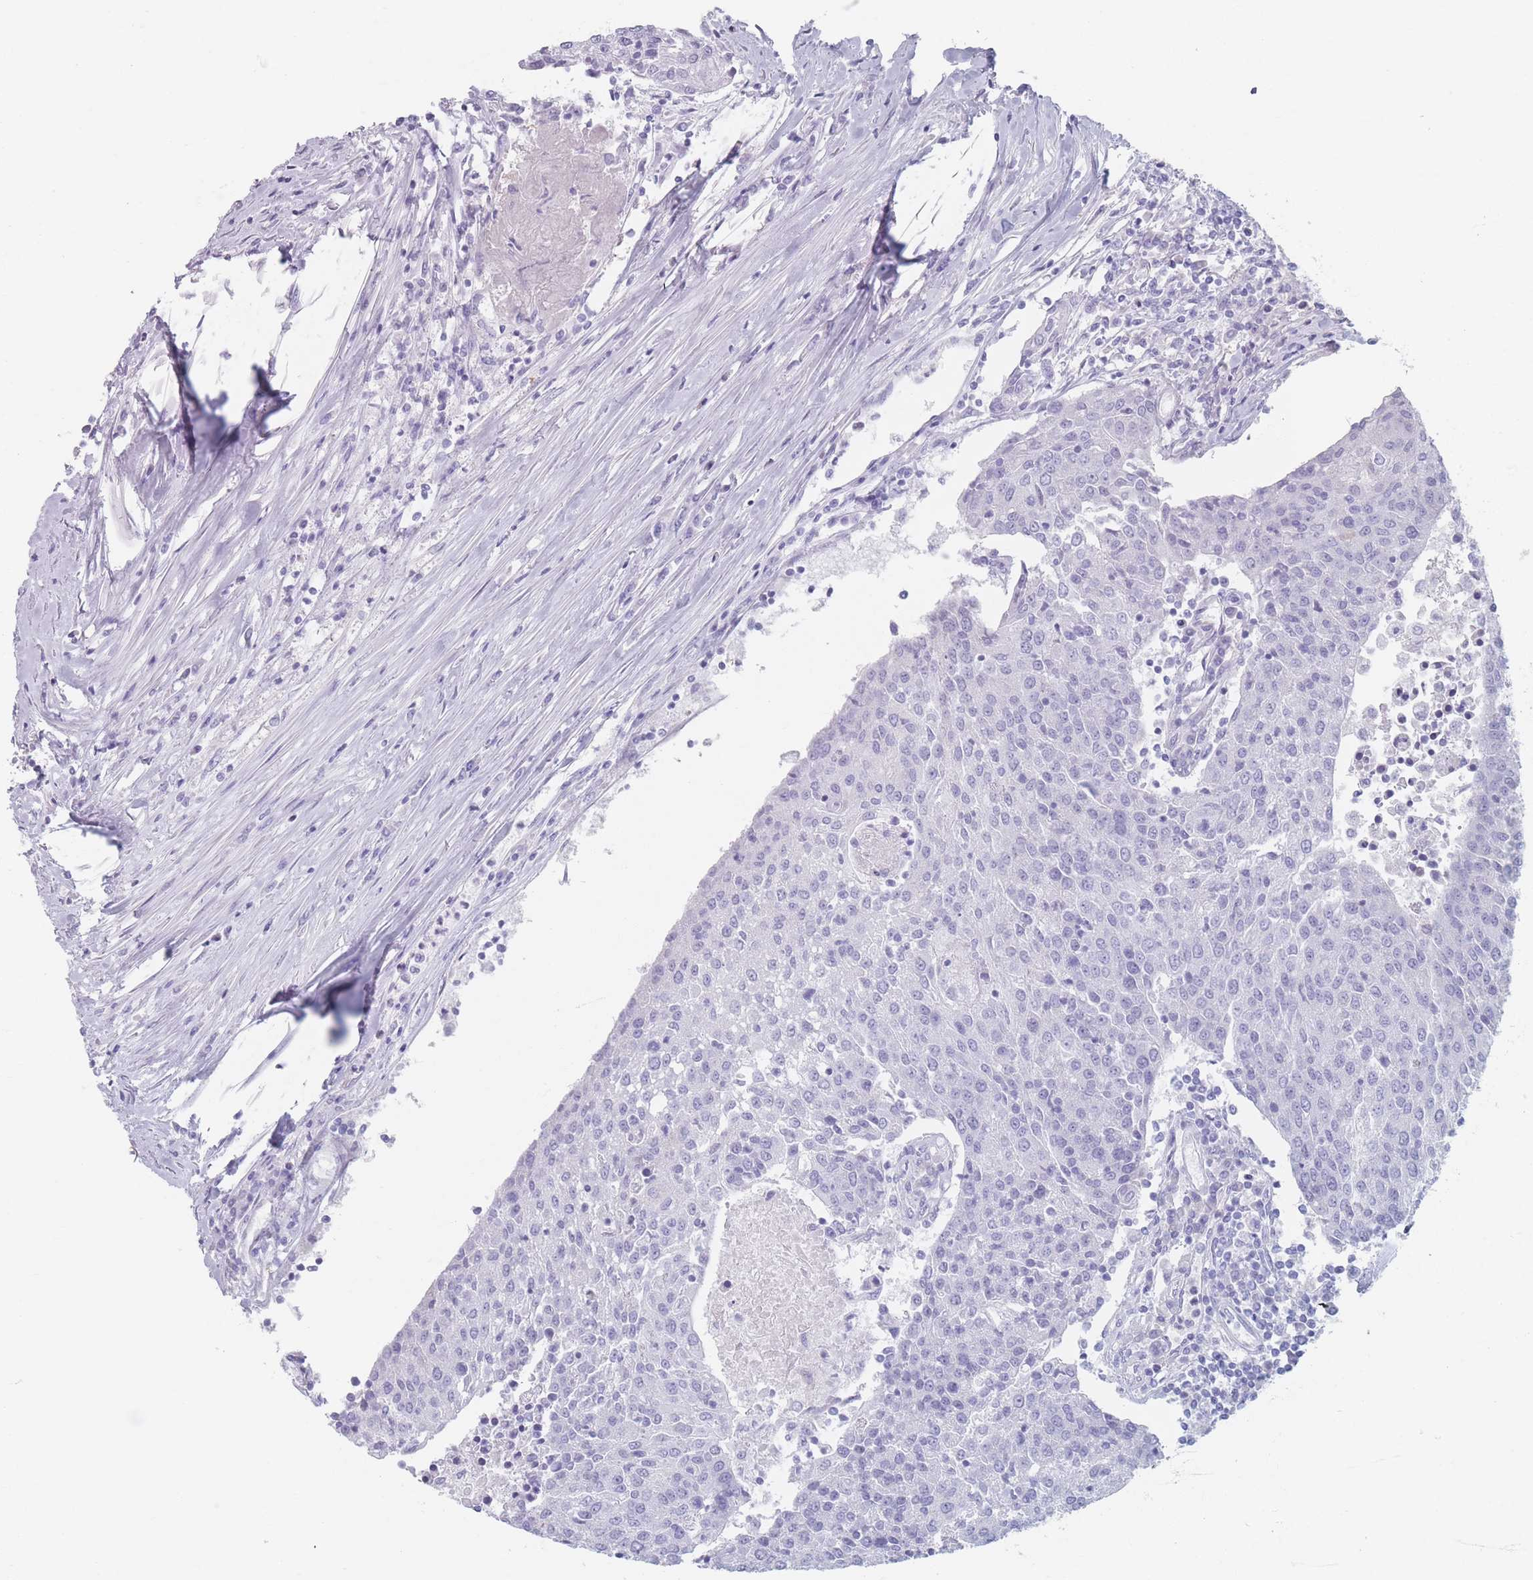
{"staining": {"intensity": "negative", "quantity": "none", "location": "none"}, "tissue": "urothelial cancer", "cell_type": "Tumor cells", "image_type": "cancer", "snomed": [{"axis": "morphology", "description": "Urothelial carcinoma, High grade"}, {"axis": "topography", "description": "Urinary bladder"}], "caption": "Urothelial cancer was stained to show a protein in brown. There is no significant staining in tumor cells.", "gene": "PIGM", "patient": {"sex": "female", "age": 85}}